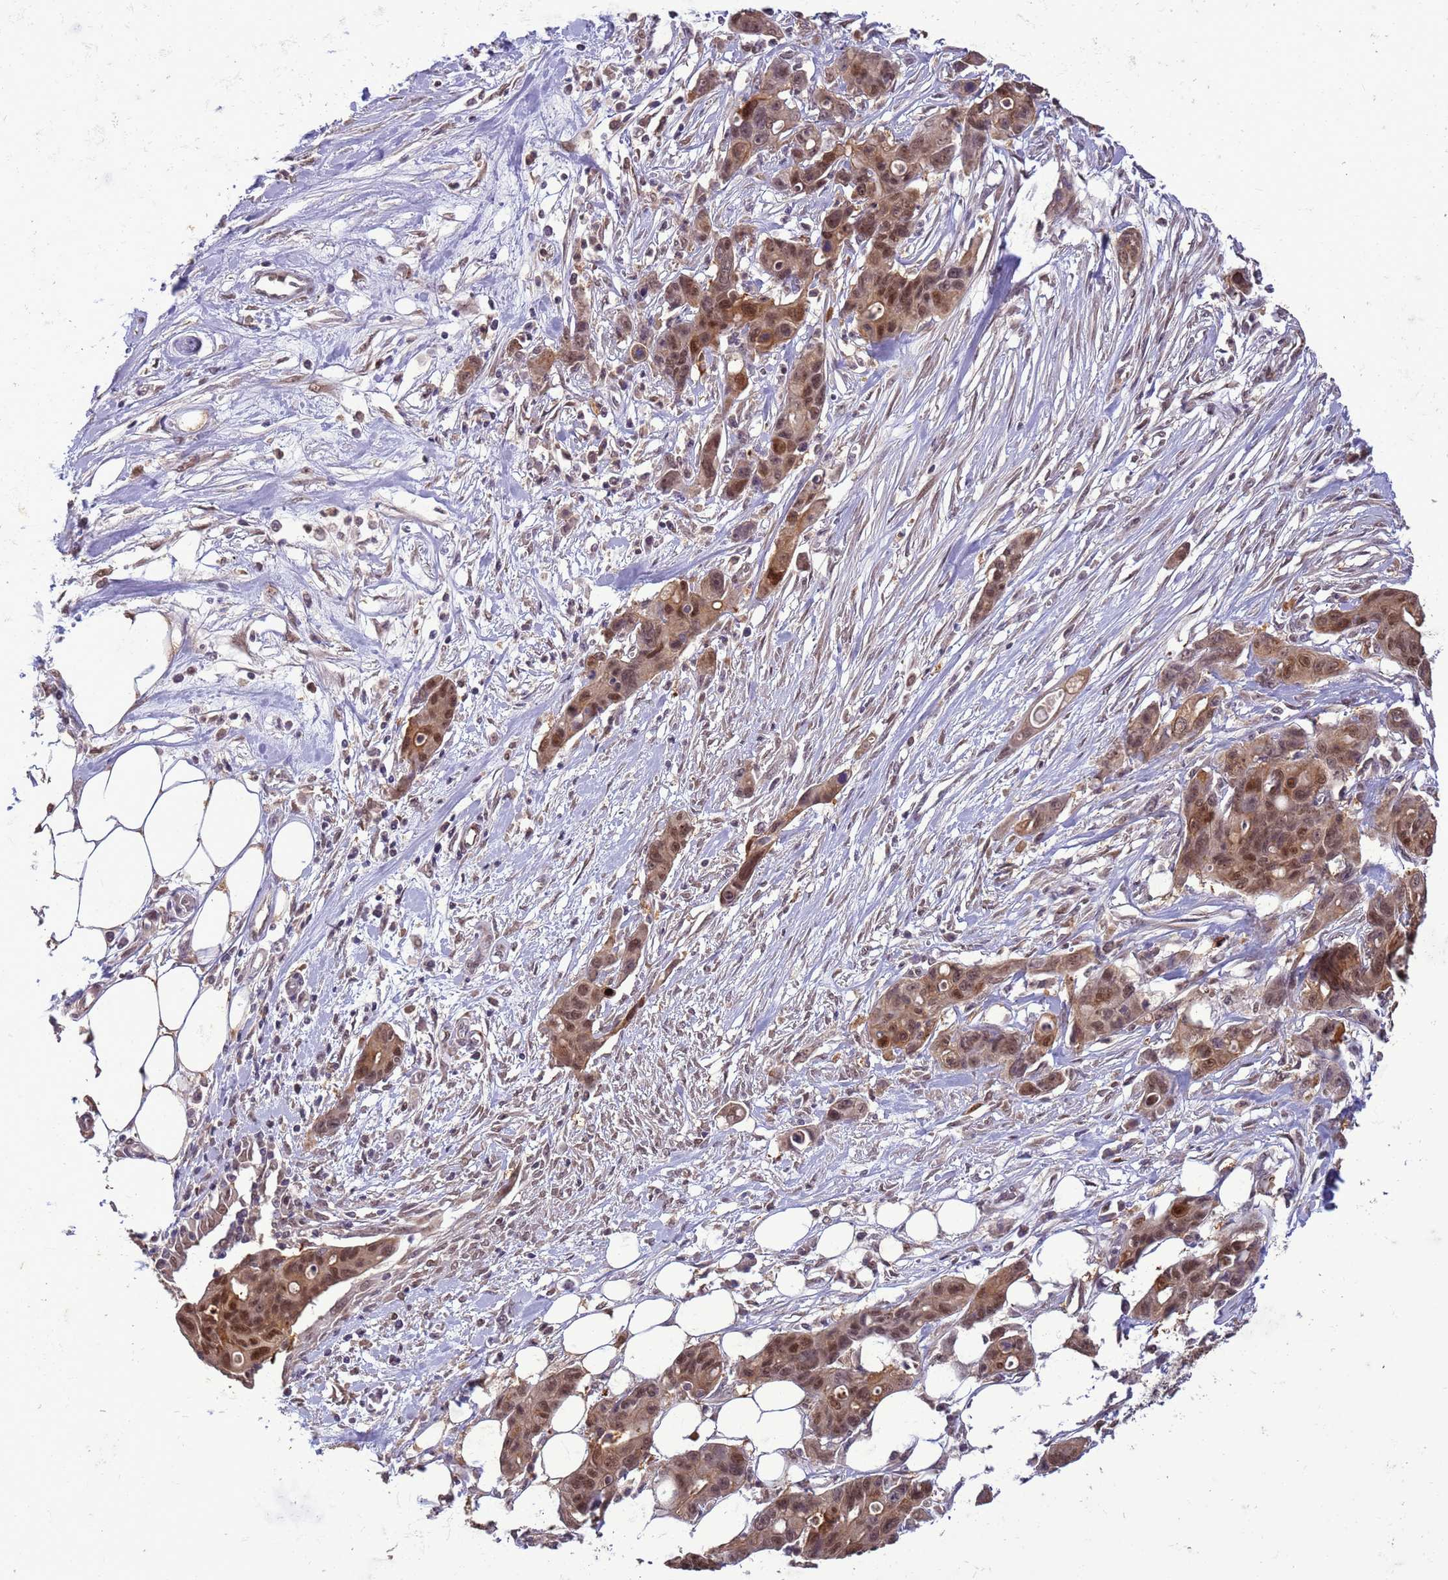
{"staining": {"intensity": "moderate", "quantity": ">75%", "location": "cytoplasmic/membranous,nuclear"}, "tissue": "ovarian cancer", "cell_type": "Tumor cells", "image_type": "cancer", "snomed": [{"axis": "morphology", "description": "Cystadenocarcinoma, mucinous, NOS"}, {"axis": "topography", "description": "Ovary"}], "caption": "A medium amount of moderate cytoplasmic/membranous and nuclear expression is seen in approximately >75% of tumor cells in ovarian cancer (mucinous cystadenocarcinoma) tissue. (DAB (3,3'-diaminobenzidine) IHC, brown staining for protein, blue staining for nuclei).", "gene": "ZBTB5", "patient": {"sex": "female", "age": 70}}